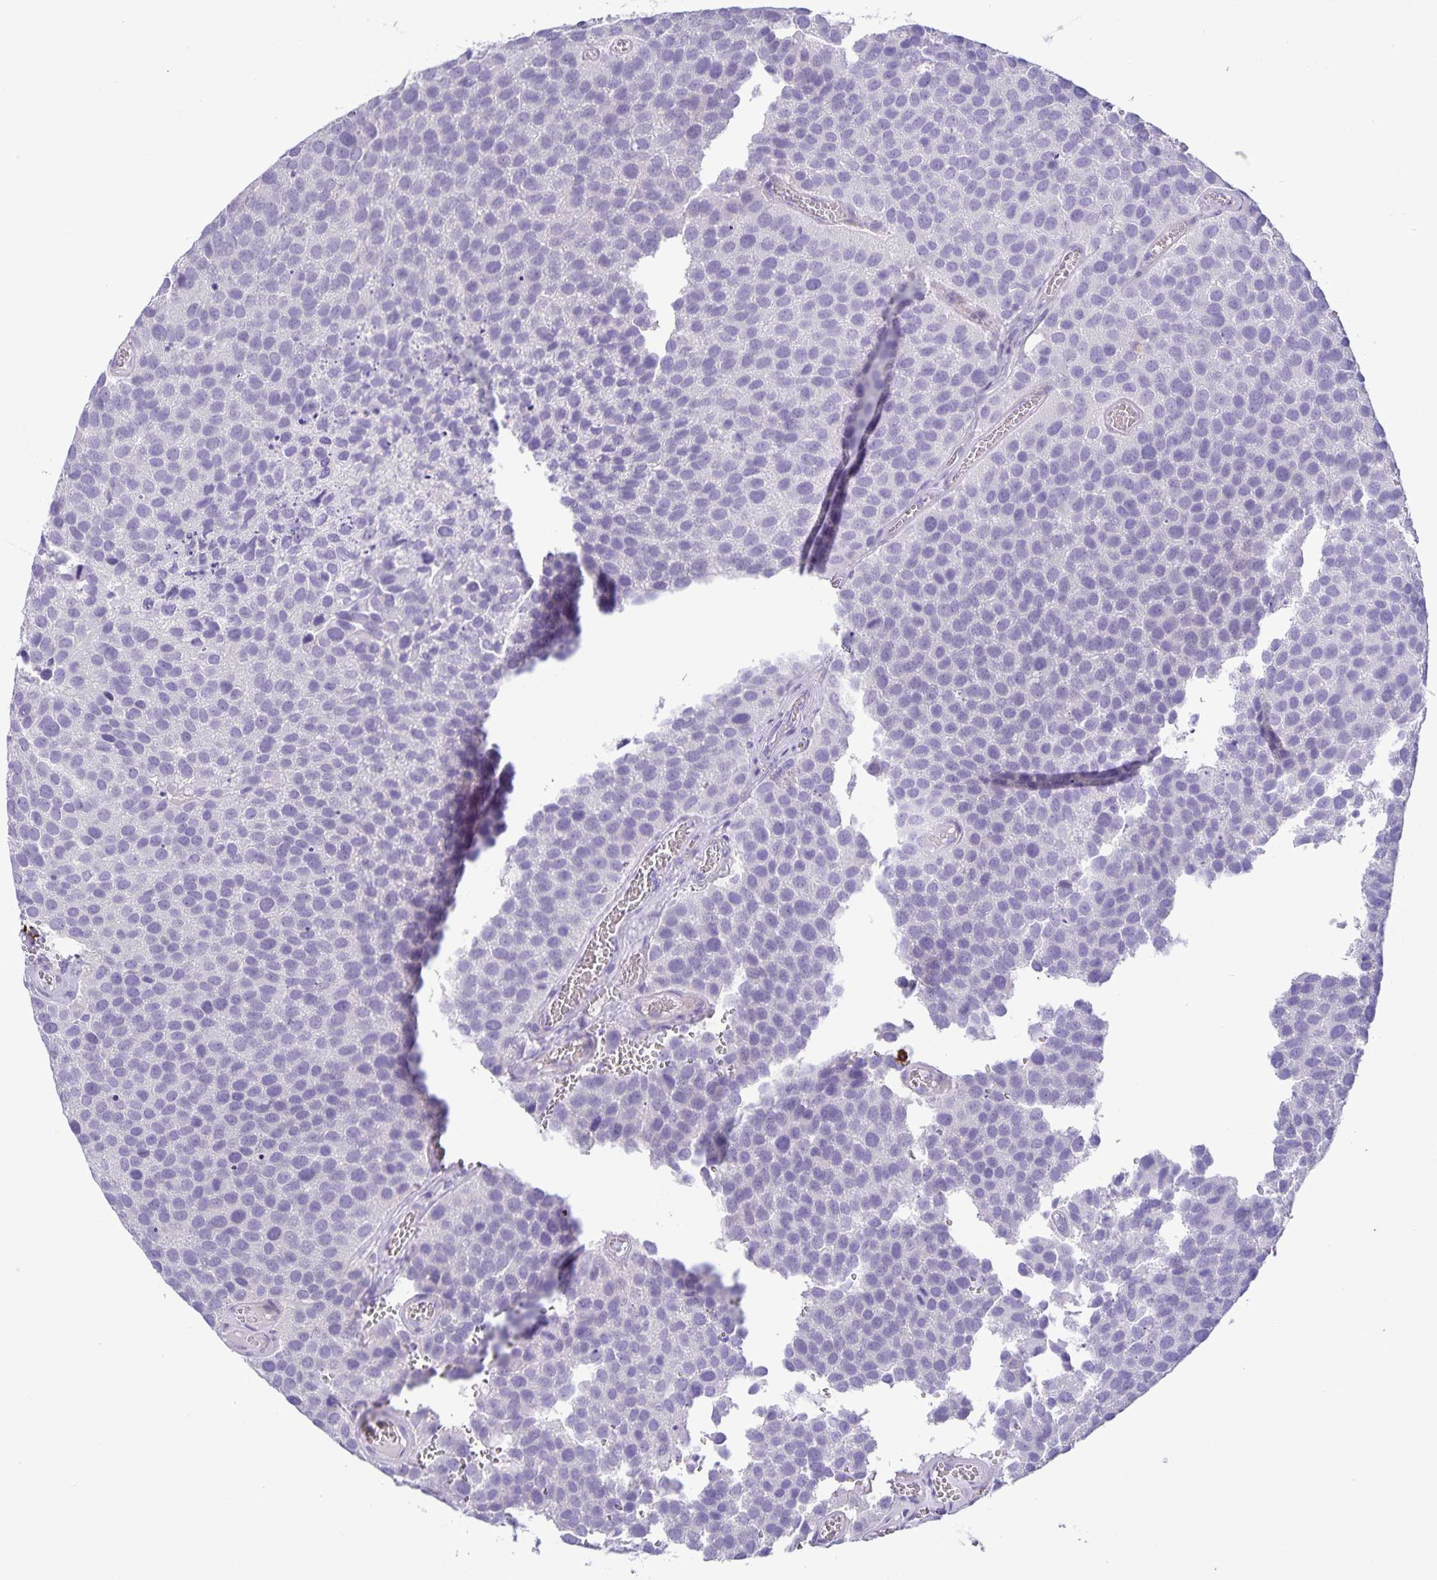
{"staining": {"intensity": "negative", "quantity": "none", "location": "none"}, "tissue": "urothelial cancer", "cell_type": "Tumor cells", "image_type": "cancer", "snomed": [{"axis": "morphology", "description": "Urothelial carcinoma, Low grade"}, {"axis": "topography", "description": "Urinary bladder"}], "caption": "High power microscopy histopathology image of an immunohistochemistry (IHC) micrograph of urothelial carcinoma (low-grade), revealing no significant positivity in tumor cells.", "gene": "IBTK", "patient": {"sex": "female", "age": 69}}